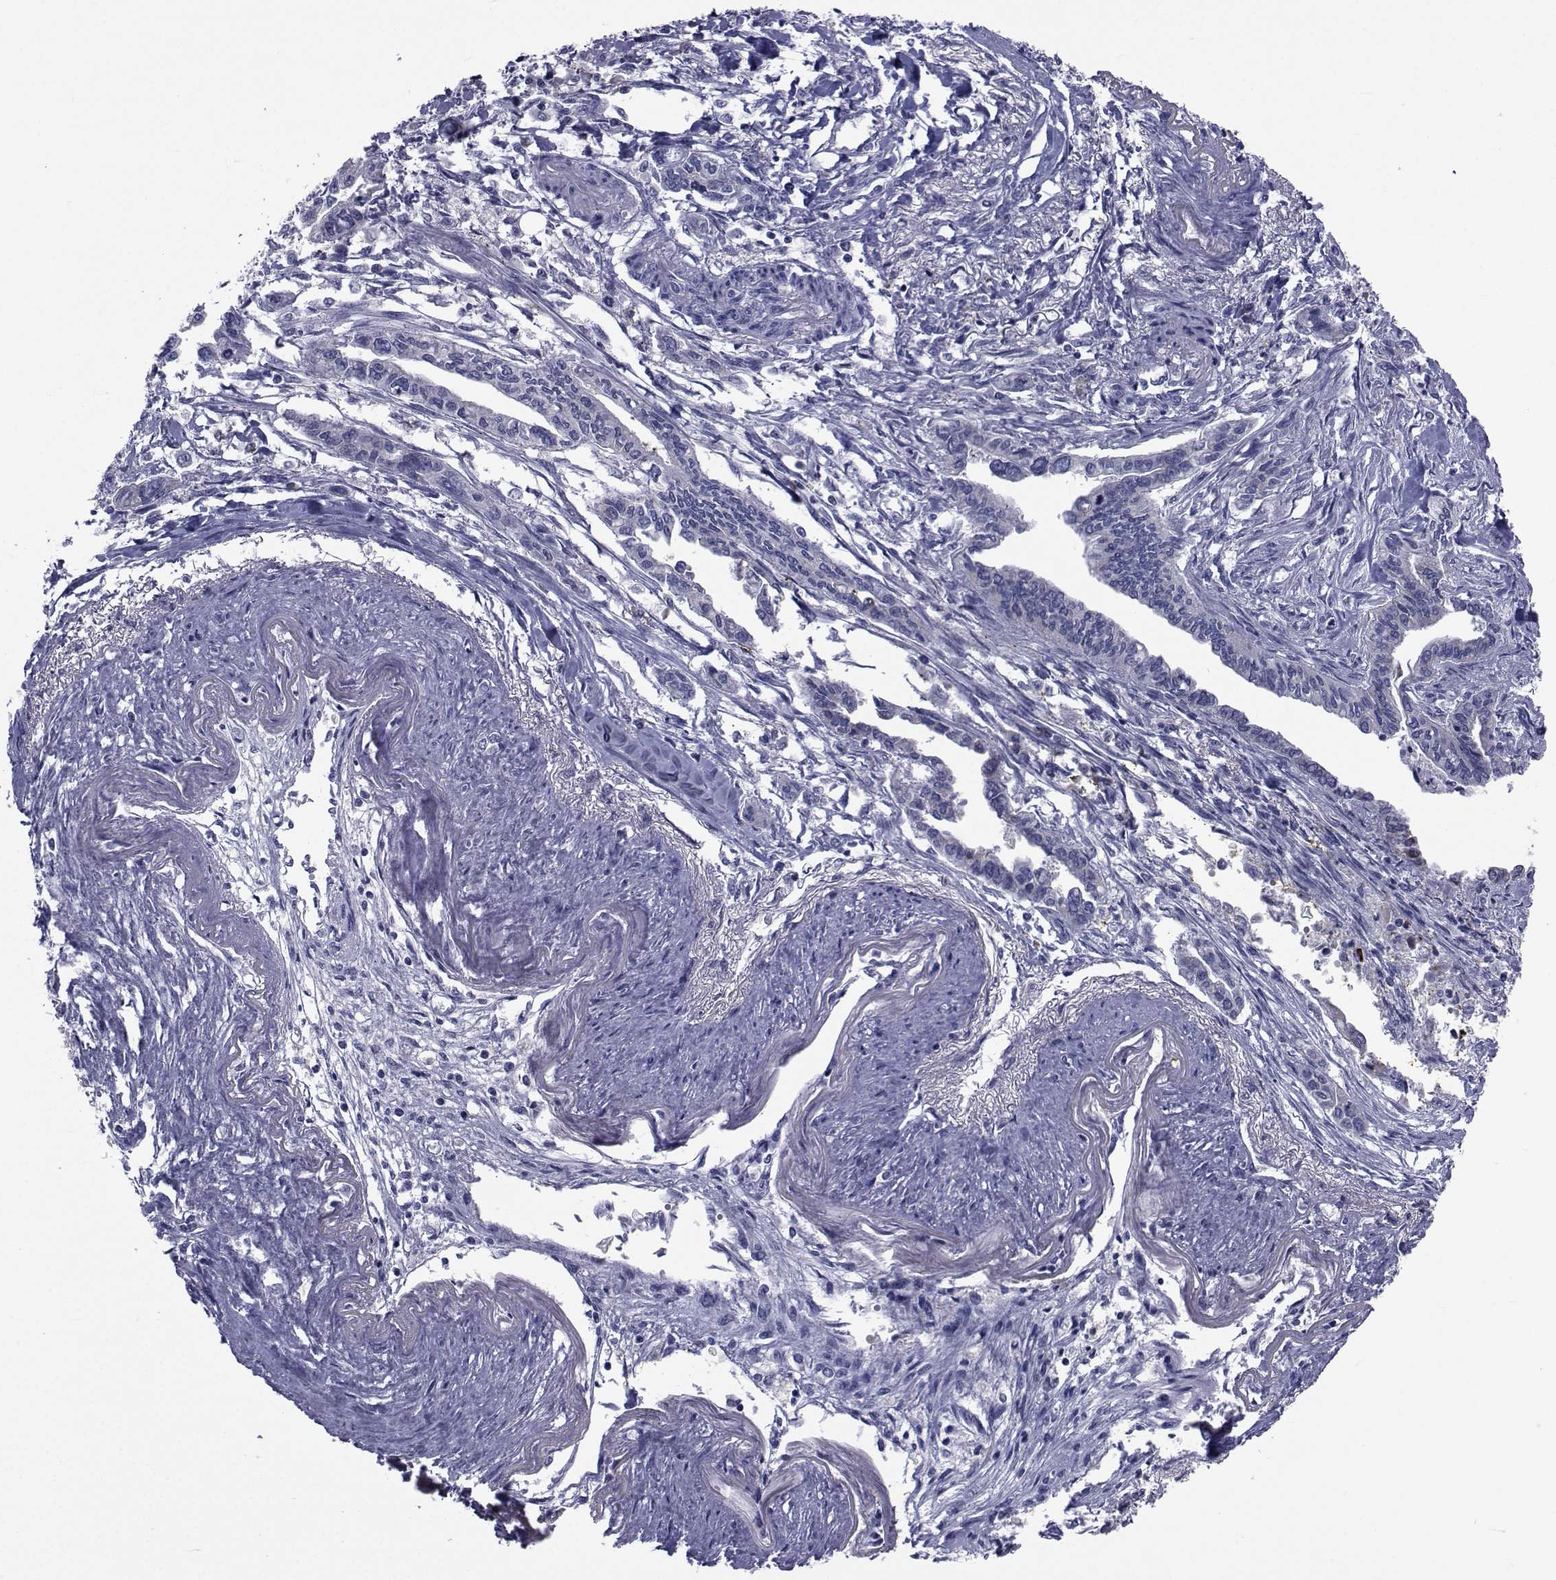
{"staining": {"intensity": "weak", "quantity": "<25%", "location": "cytoplasmic/membranous"}, "tissue": "pancreatic cancer", "cell_type": "Tumor cells", "image_type": "cancer", "snomed": [{"axis": "morphology", "description": "Adenocarcinoma, NOS"}, {"axis": "topography", "description": "Pancreas"}], "caption": "A histopathology image of pancreatic cancer stained for a protein shows no brown staining in tumor cells.", "gene": "ROPN1", "patient": {"sex": "male", "age": 60}}